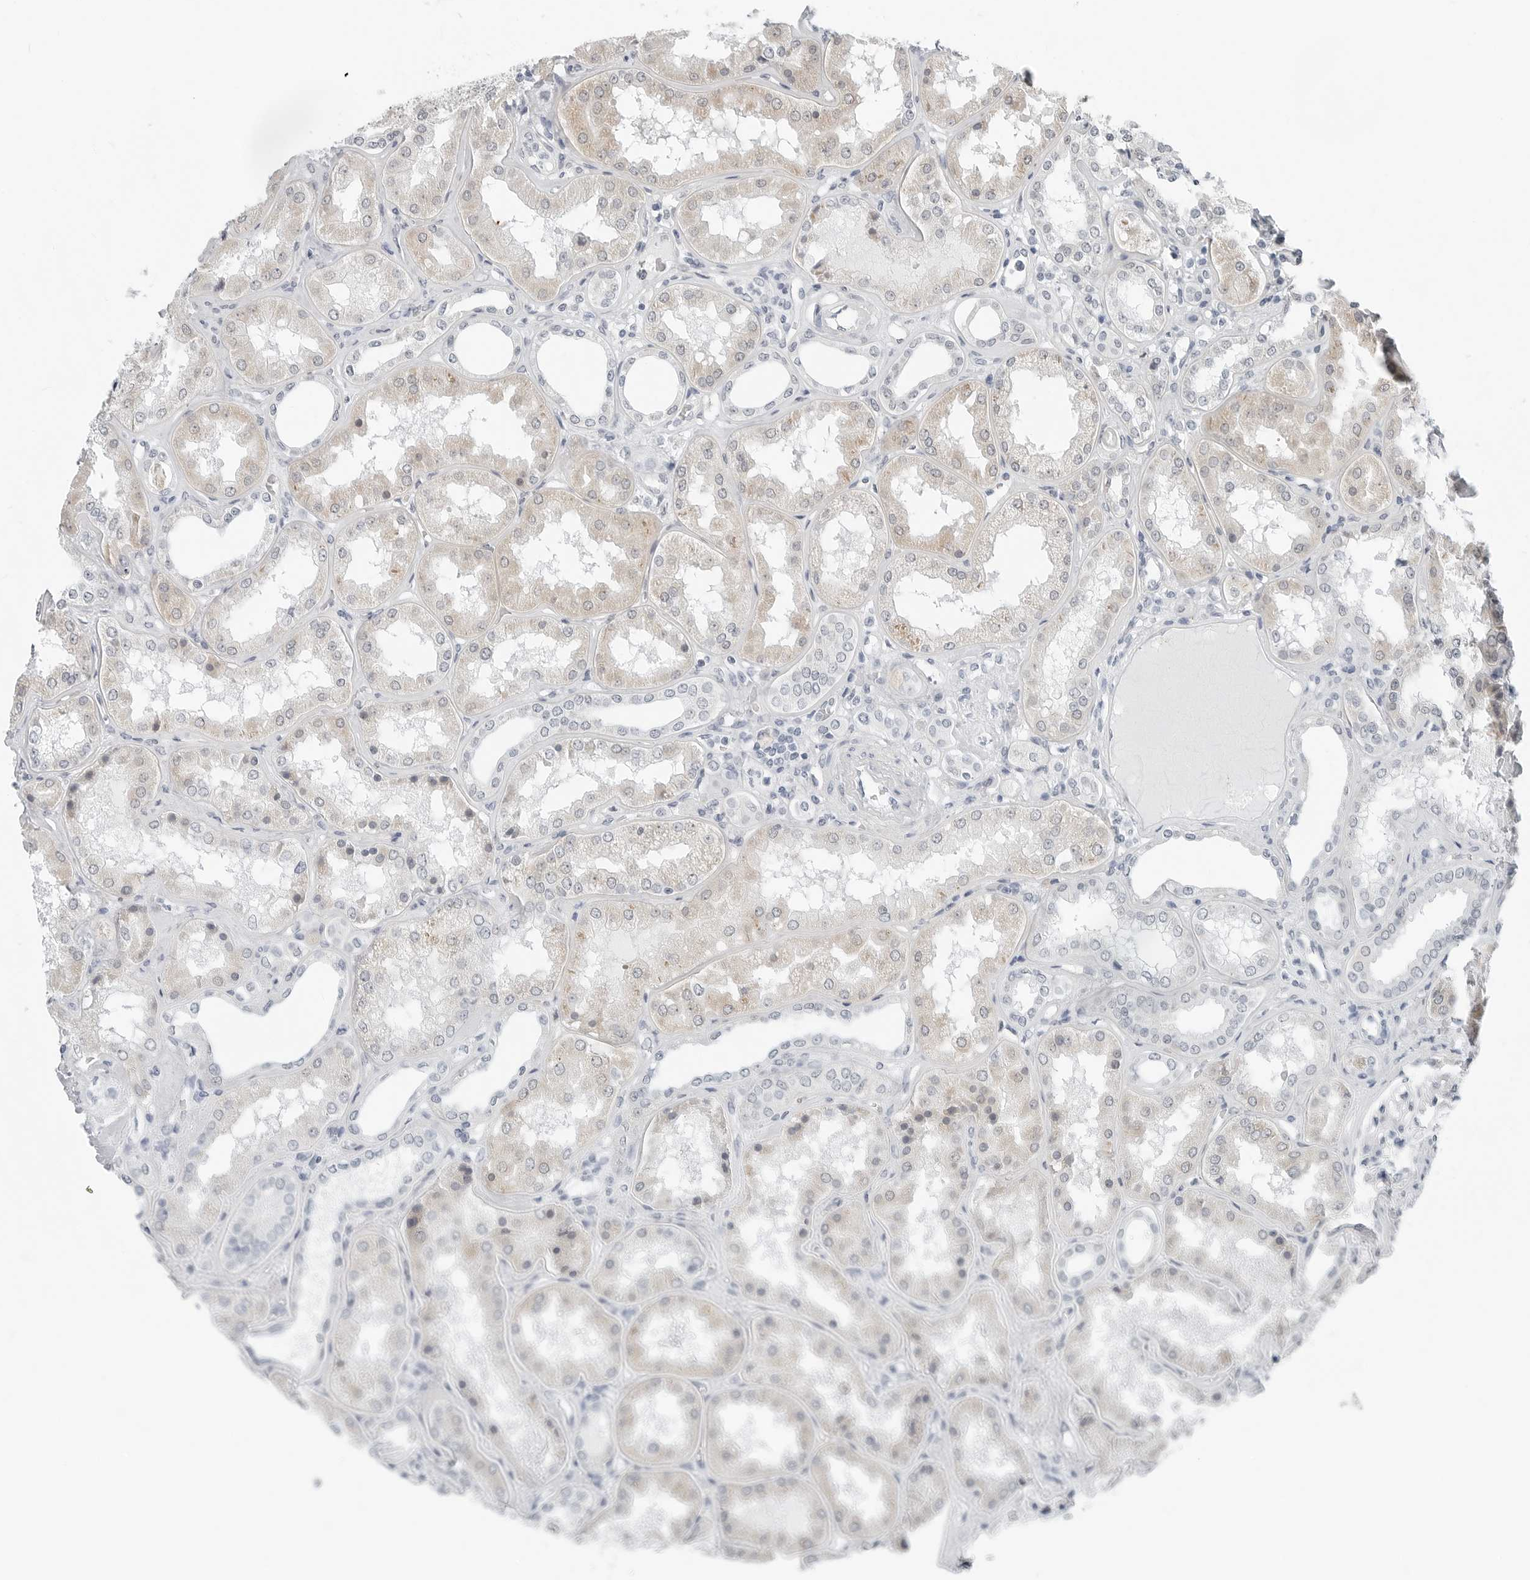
{"staining": {"intensity": "negative", "quantity": "none", "location": "none"}, "tissue": "kidney", "cell_type": "Cells in glomeruli", "image_type": "normal", "snomed": [{"axis": "morphology", "description": "Normal tissue, NOS"}, {"axis": "topography", "description": "Kidney"}], "caption": "The histopathology image reveals no significant staining in cells in glomeruli of kidney. Brightfield microscopy of IHC stained with DAB (brown) and hematoxylin (blue), captured at high magnification.", "gene": "XIRP1", "patient": {"sex": "female", "age": 56}}